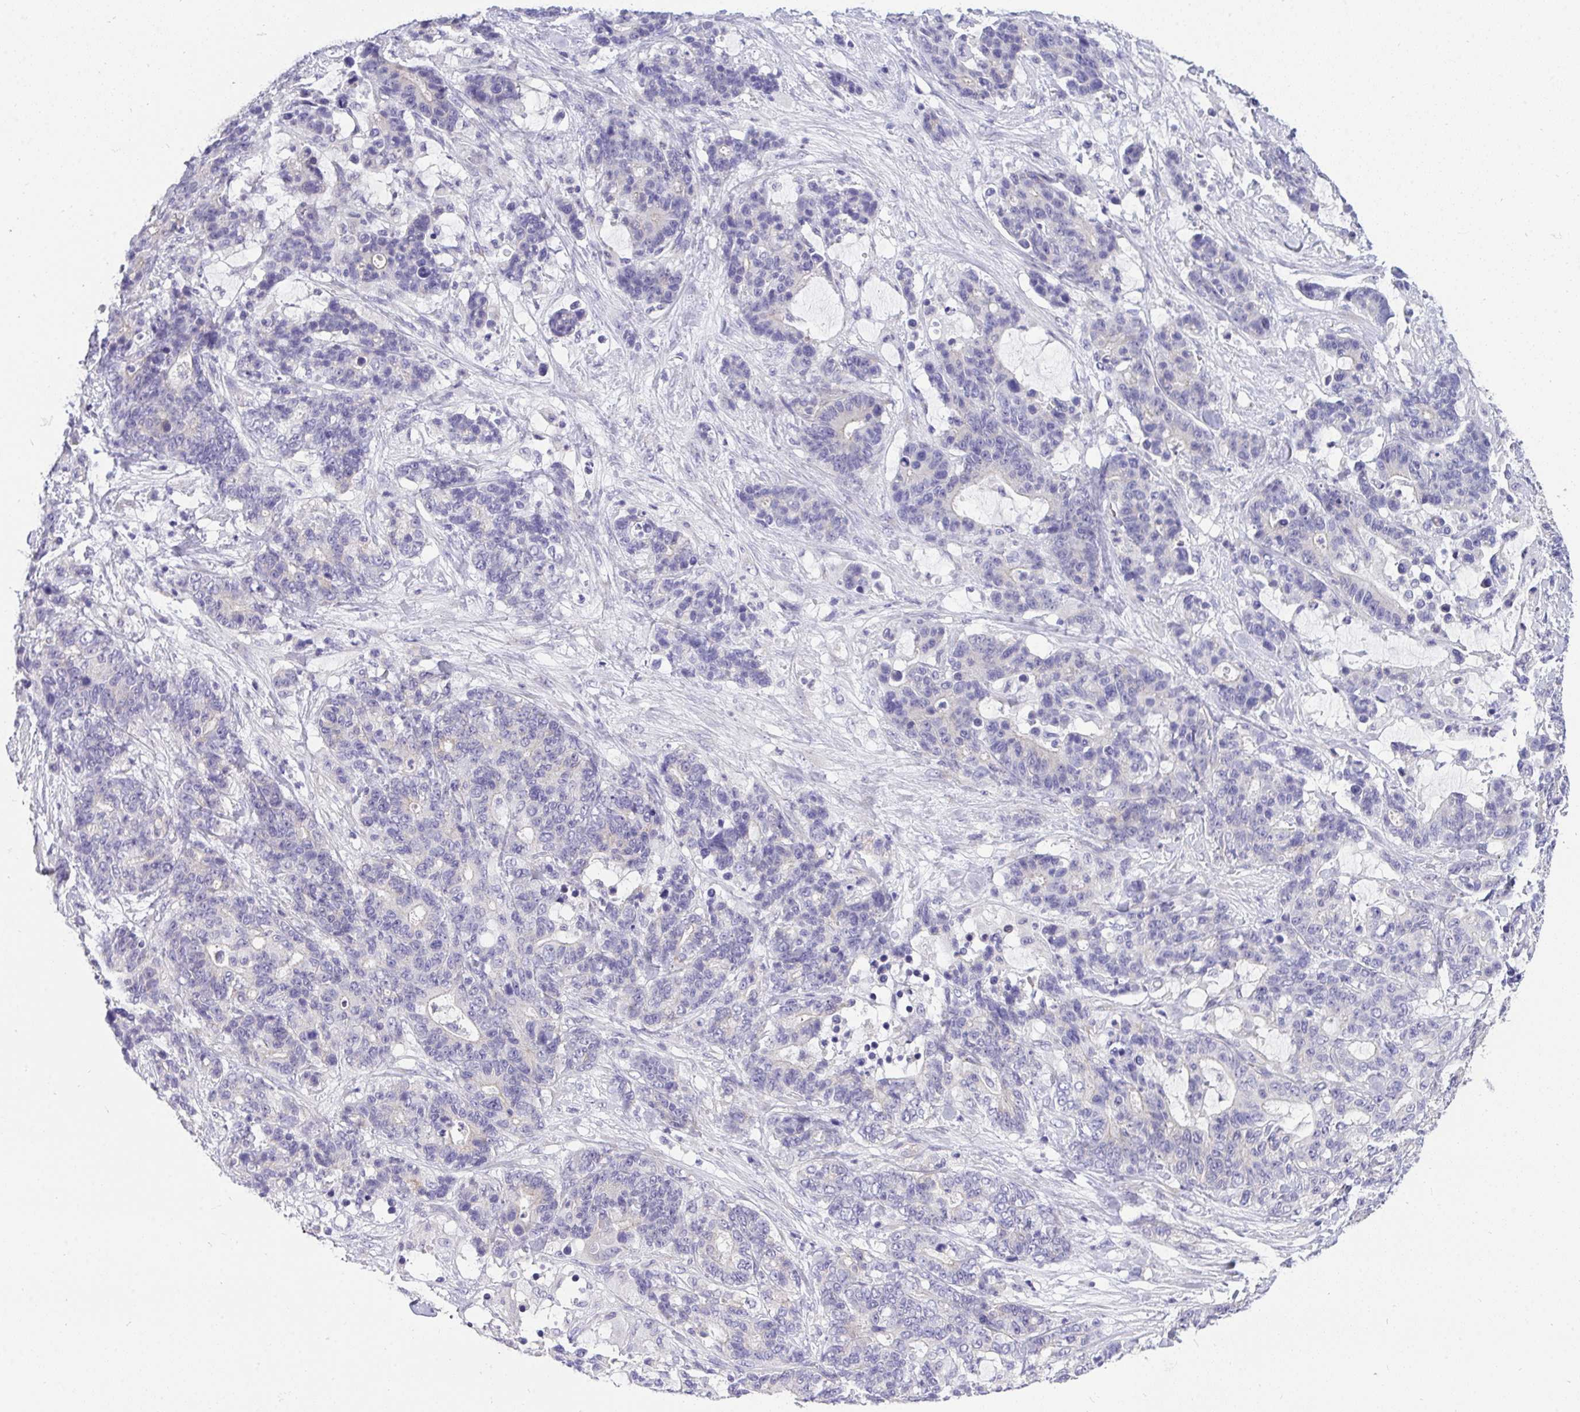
{"staining": {"intensity": "negative", "quantity": "none", "location": "none"}, "tissue": "stomach cancer", "cell_type": "Tumor cells", "image_type": "cancer", "snomed": [{"axis": "morphology", "description": "Normal tissue, NOS"}, {"axis": "morphology", "description": "Adenocarcinoma, NOS"}, {"axis": "topography", "description": "Stomach"}], "caption": "An immunohistochemistry photomicrograph of stomach cancer (adenocarcinoma) is shown. There is no staining in tumor cells of stomach cancer (adenocarcinoma).", "gene": "VGLL3", "patient": {"sex": "female", "age": 64}}